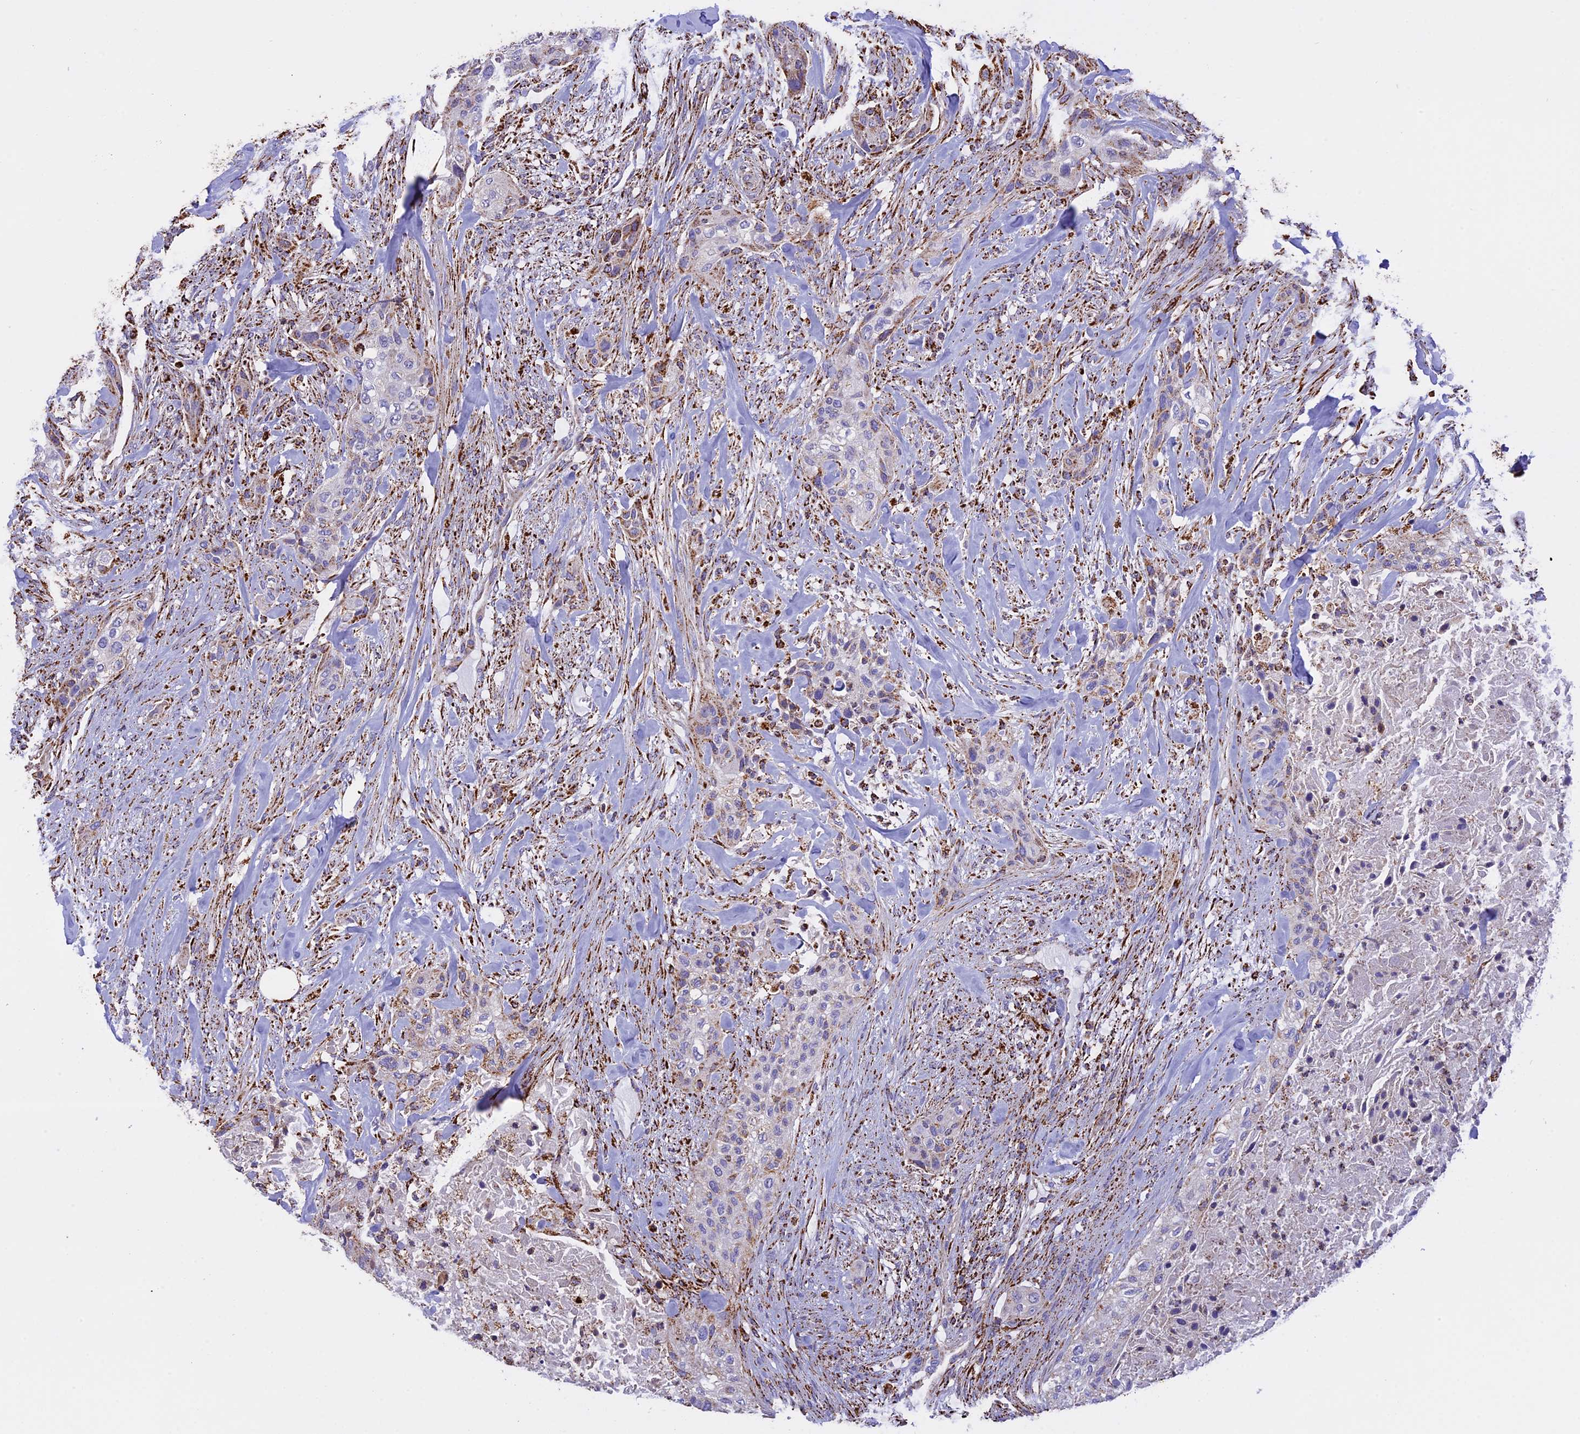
{"staining": {"intensity": "weak", "quantity": "<25%", "location": "cytoplasmic/membranous"}, "tissue": "urothelial cancer", "cell_type": "Tumor cells", "image_type": "cancer", "snomed": [{"axis": "morphology", "description": "Urothelial carcinoma, High grade"}, {"axis": "topography", "description": "Urinary bladder"}], "caption": "An image of urothelial cancer stained for a protein shows no brown staining in tumor cells.", "gene": "KCNG1", "patient": {"sex": "male", "age": 35}}